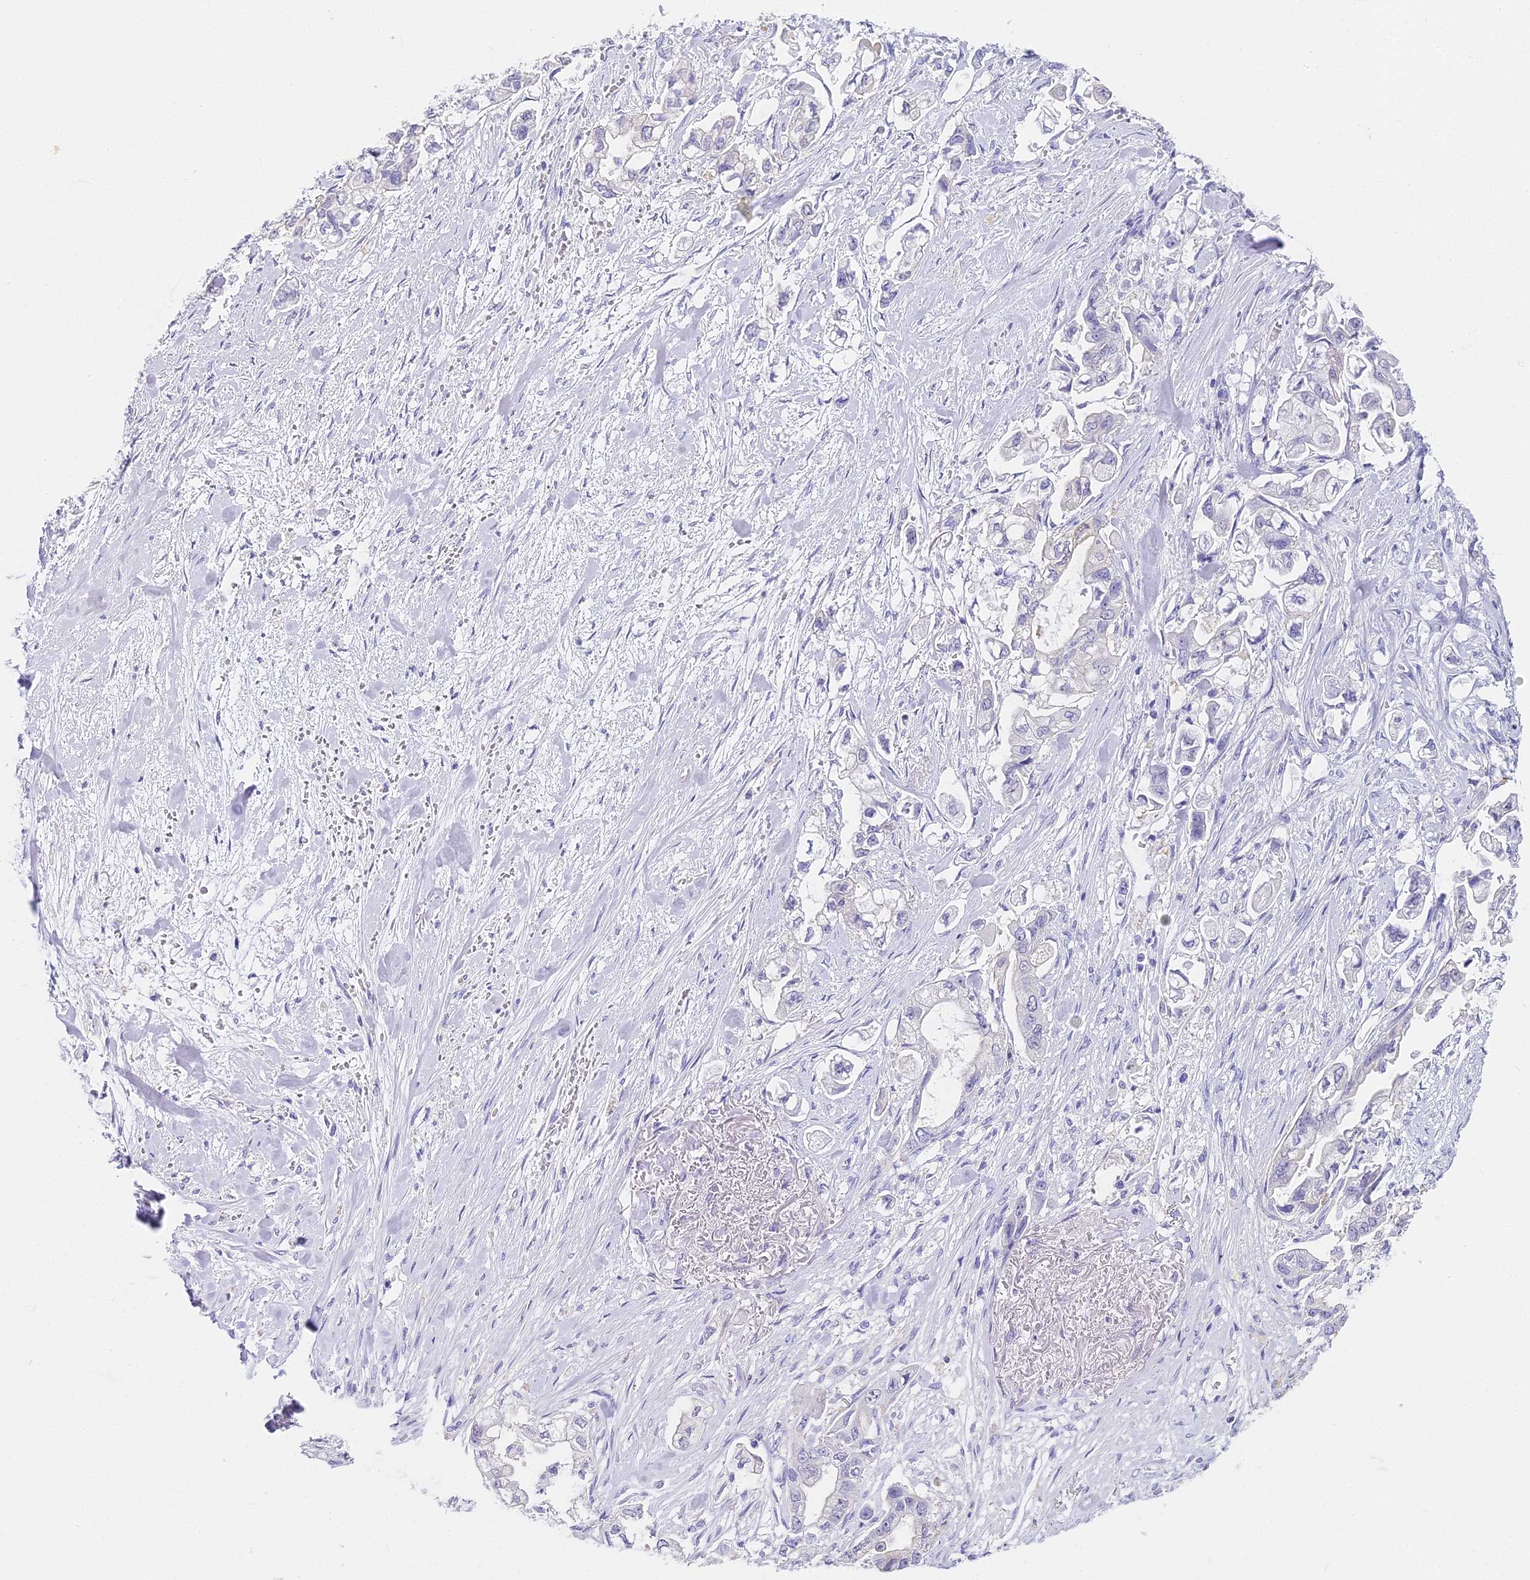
{"staining": {"intensity": "negative", "quantity": "none", "location": "none"}, "tissue": "stomach cancer", "cell_type": "Tumor cells", "image_type": "cancer", "snomed": [{"axis": "morphology", "description": "Adenocarcinoma, NOS"}, {"axis": "topography", "description": "Stomach"}], "caption": "The image demonstrates no significant expression in tumor cells of stomach cancer.", "gene": "ABHD14A-ACY1", "patient": {"sex": "male", "age": 62}}